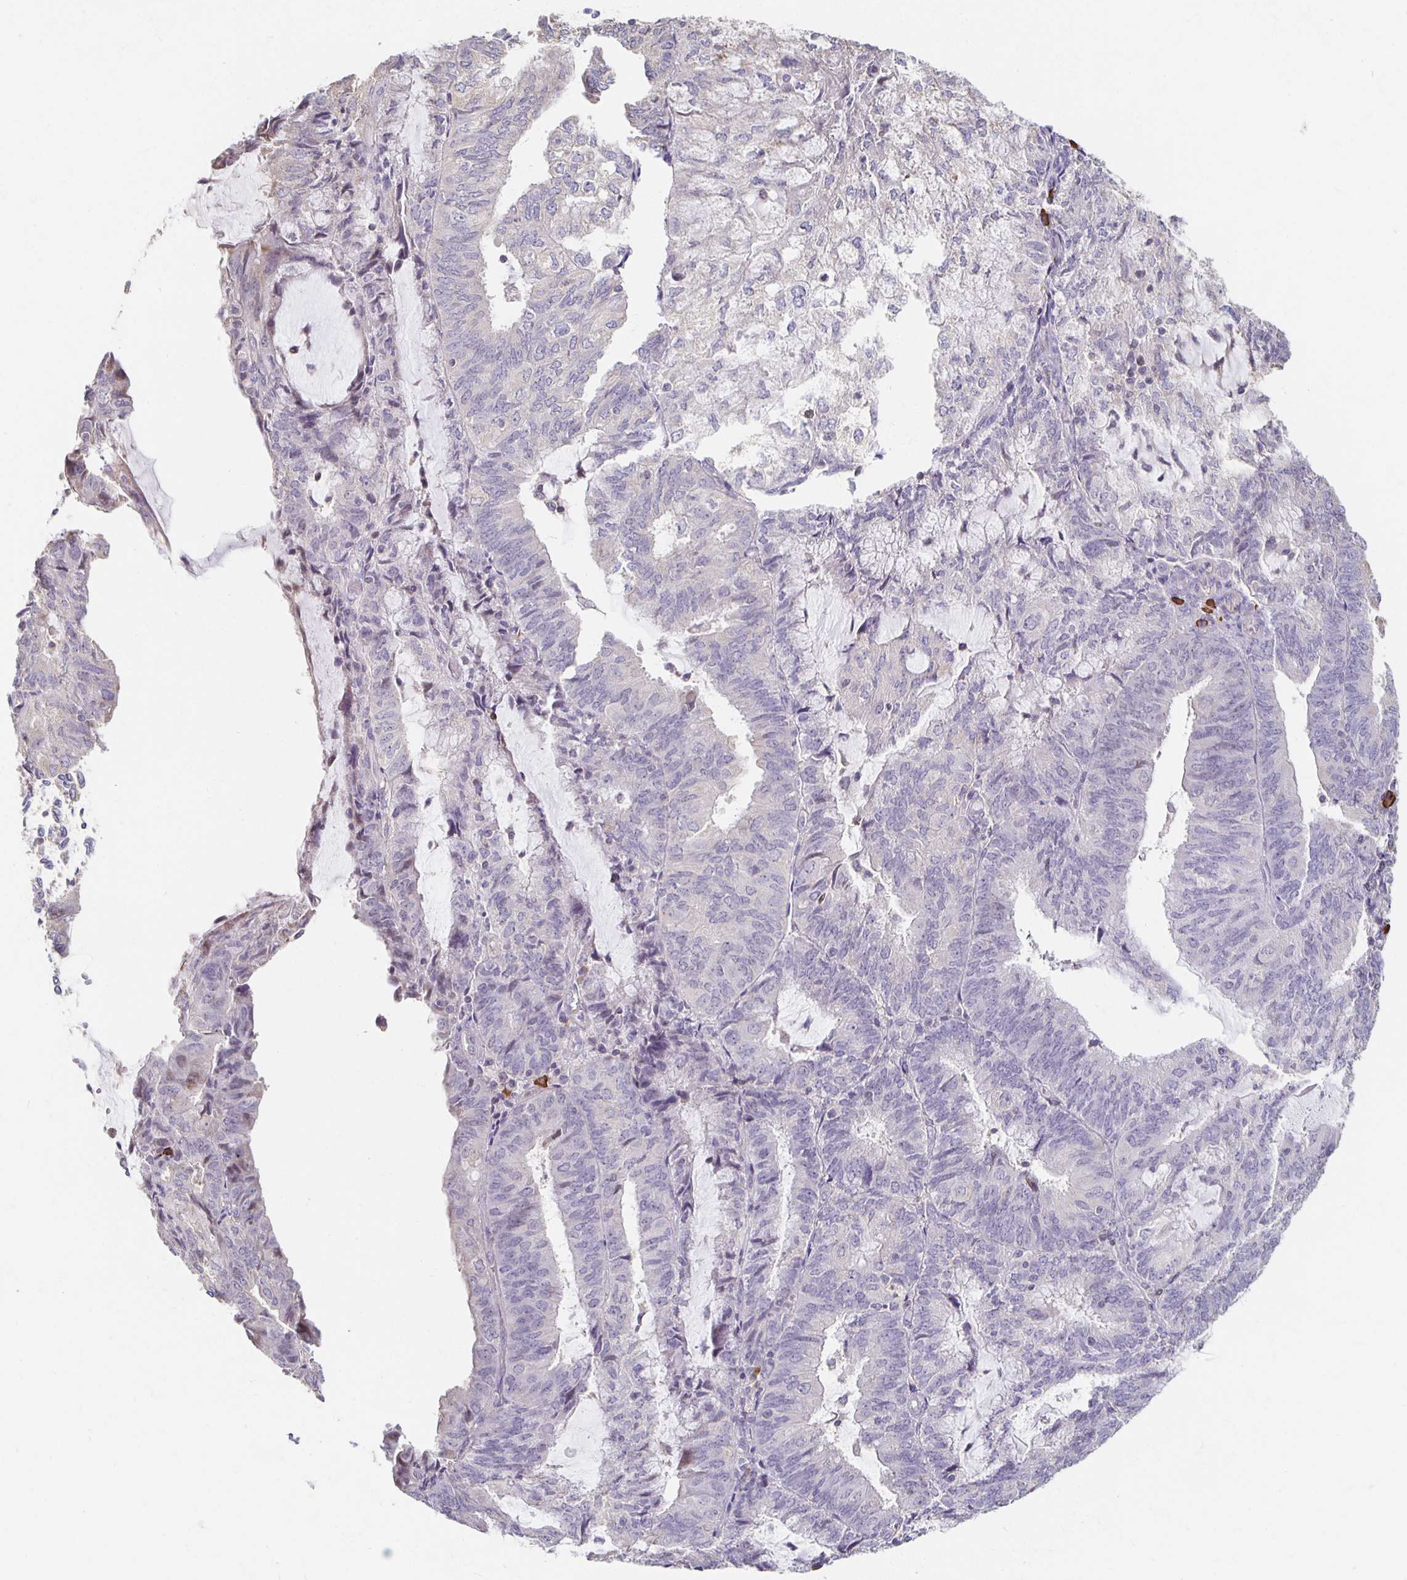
{"staining": {"intensity": "negative", "quantity": "none", "location": "none"}, "tissue": "endometrial cancer", "cell_type": "Tumor cells", "image_type": "cancer", "snomed": [{"axis": "morphology", "description": "Adenocarcinoma, NOS"}, {"axis": "topography", "description": "Endometrium"}], "caption": "Immunohistochemistry micrograph of human endometrial cancer stained for a protein (brown), which displays no positivity in tumor cells.", "gene": "ZNF692", "patient": {"sex": "female", "age": 81}}